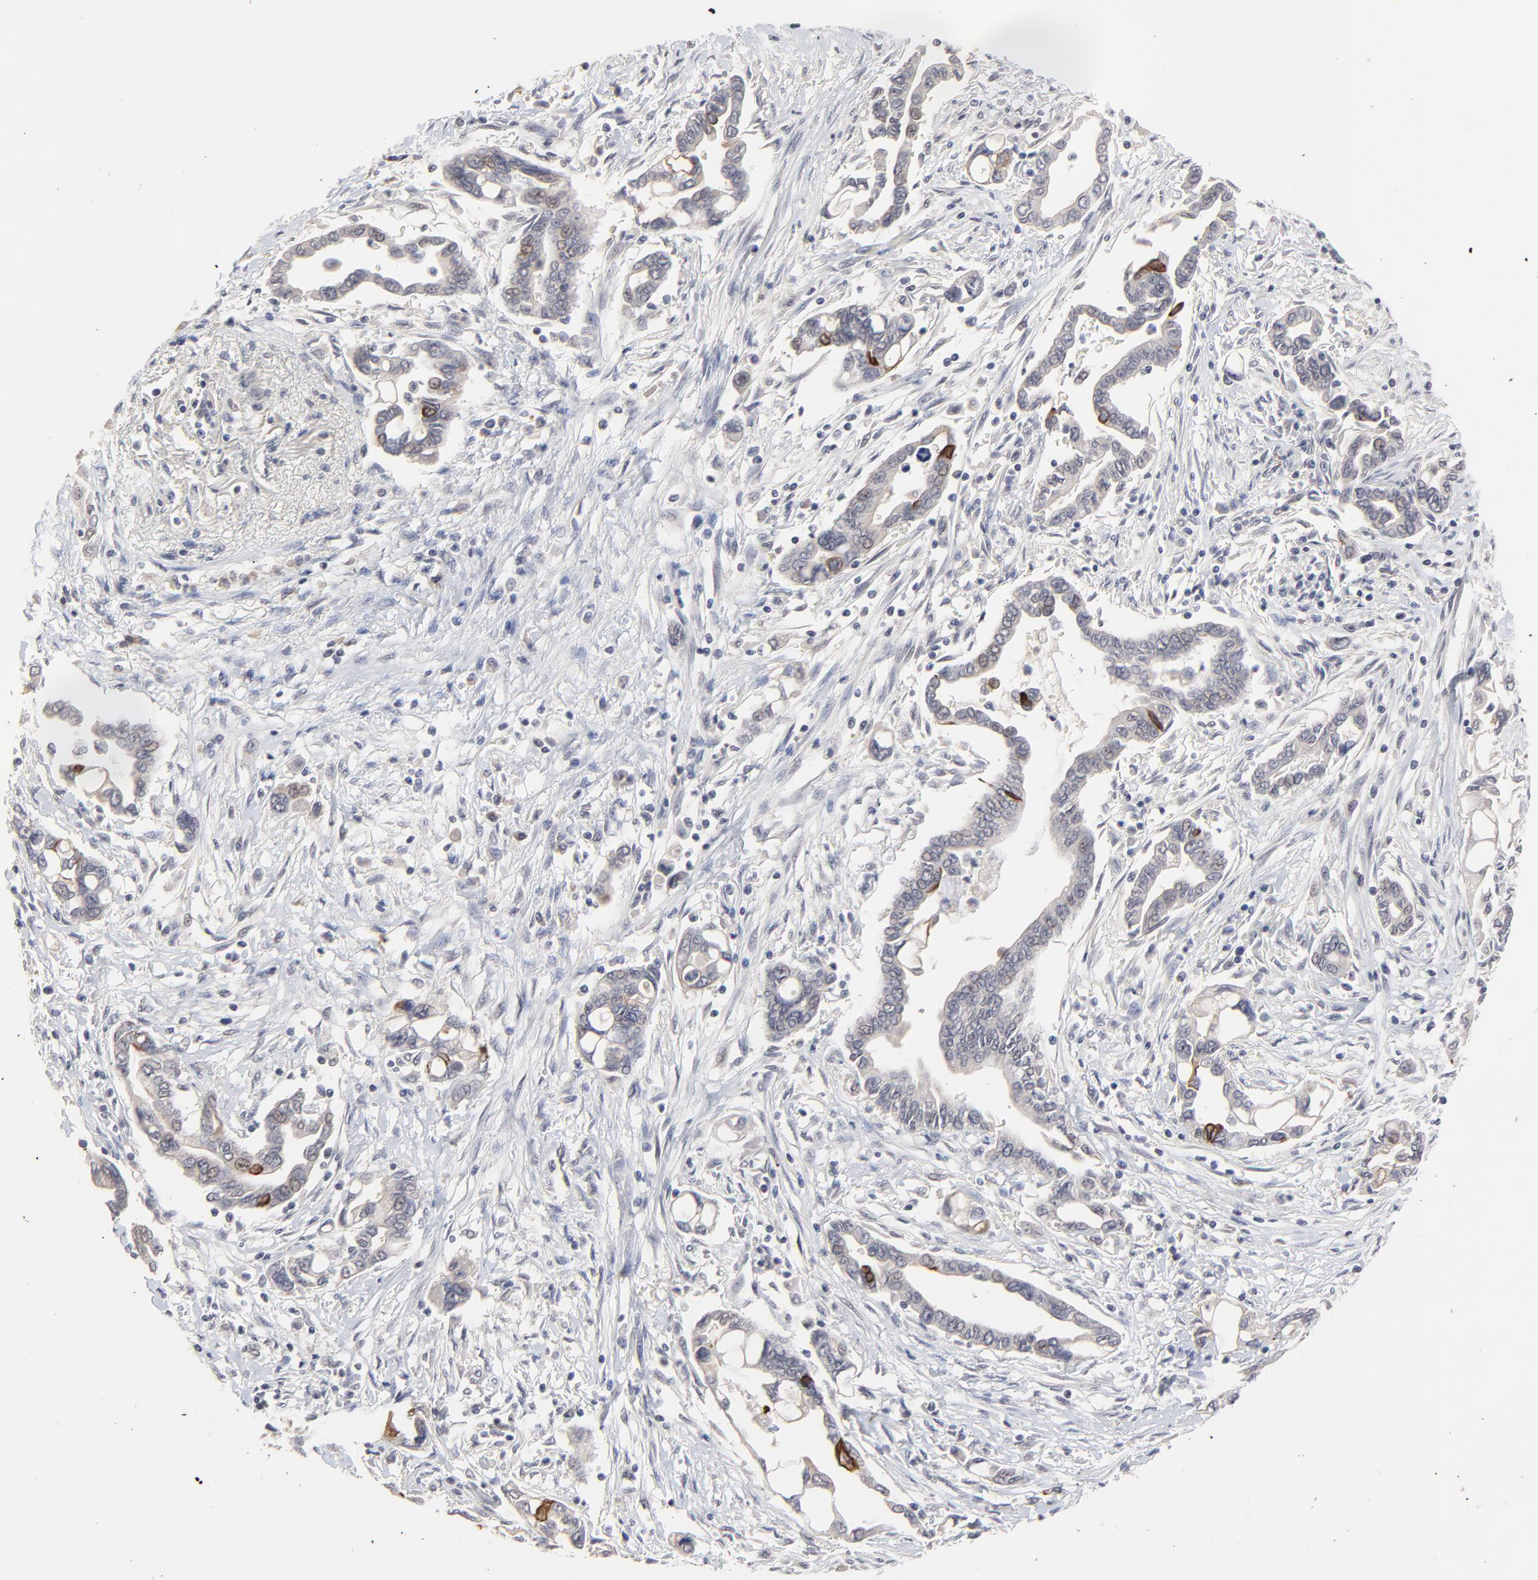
{"staining": {"intensity": "strong", "quantity": "<25%", "location": "cytoplasmic/membranous"}, "tissue": "pancreatic cancer", "cell_type": "Tumor cells", "image_type": "cancer", "snomed": [{"axis": "morphology", "description": "Adenocarcinoma, NOS"}, {"axis": "topography", "description": "Pancreas"}], "caption": "Pancreatic adenocarcinoma stained with a protein marker shows strong staining in tumor cells.", "gene": "FAM199X", "patient": {"sex": "female", "age": 57}}